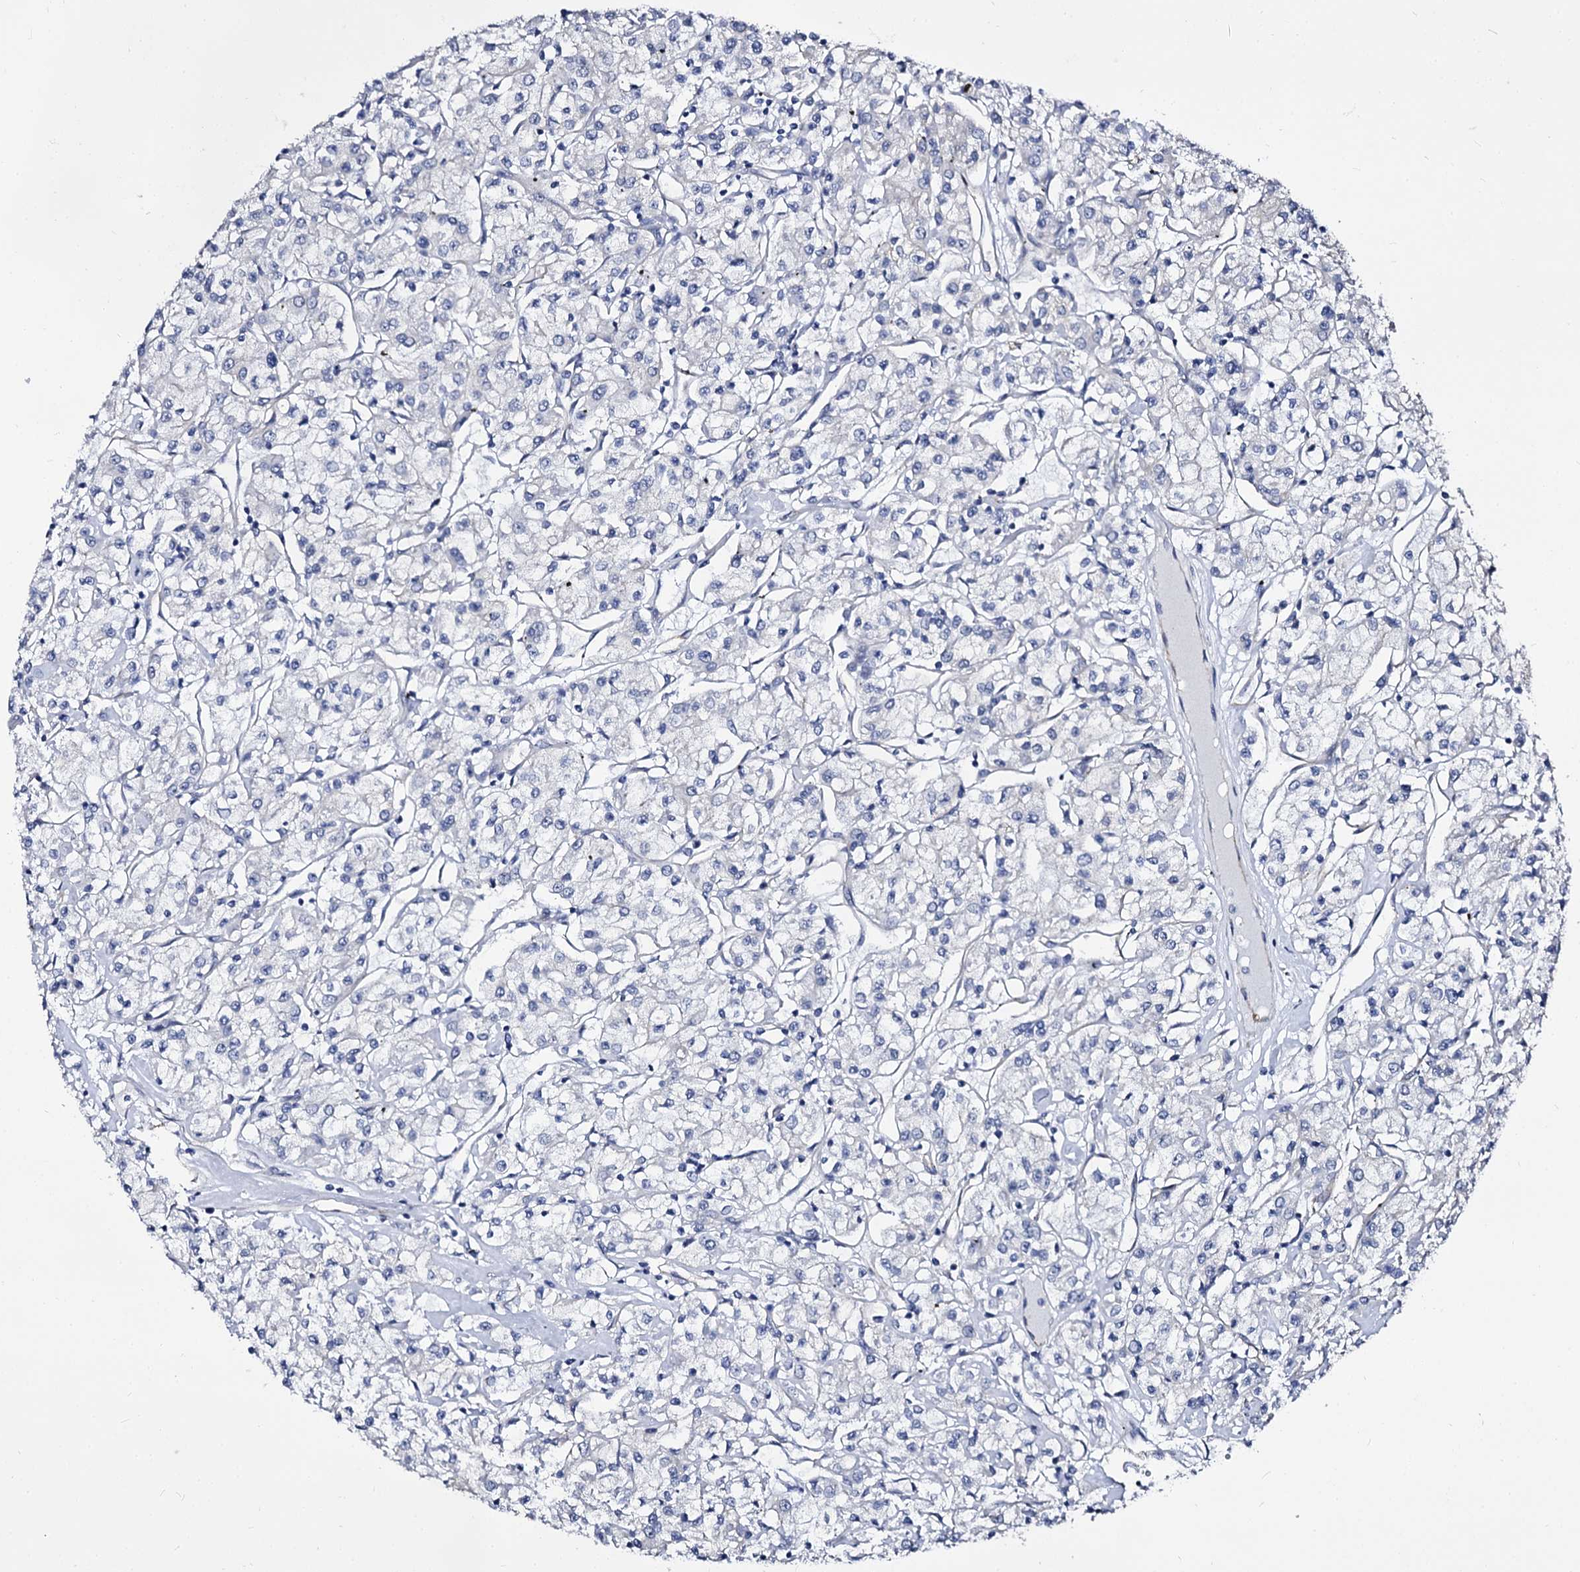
{"staining": {"intensity": "negative", "quantity": "none", "location": "none"}, "tissue": "renal cancer", "cell_type": "Tumor cells", "image_type": "cancer", "snomed": [{"axis": "morphology", "description": "Adenocarcinoma, NOS"}, {"axis": "topography", "description": "Kidney"}], "caption": "Protein analysis of renal cancer exhibits no significant staining in tumor cells.", "gene": "CBFB", "patient": {"sex": "female", "age": 59}}